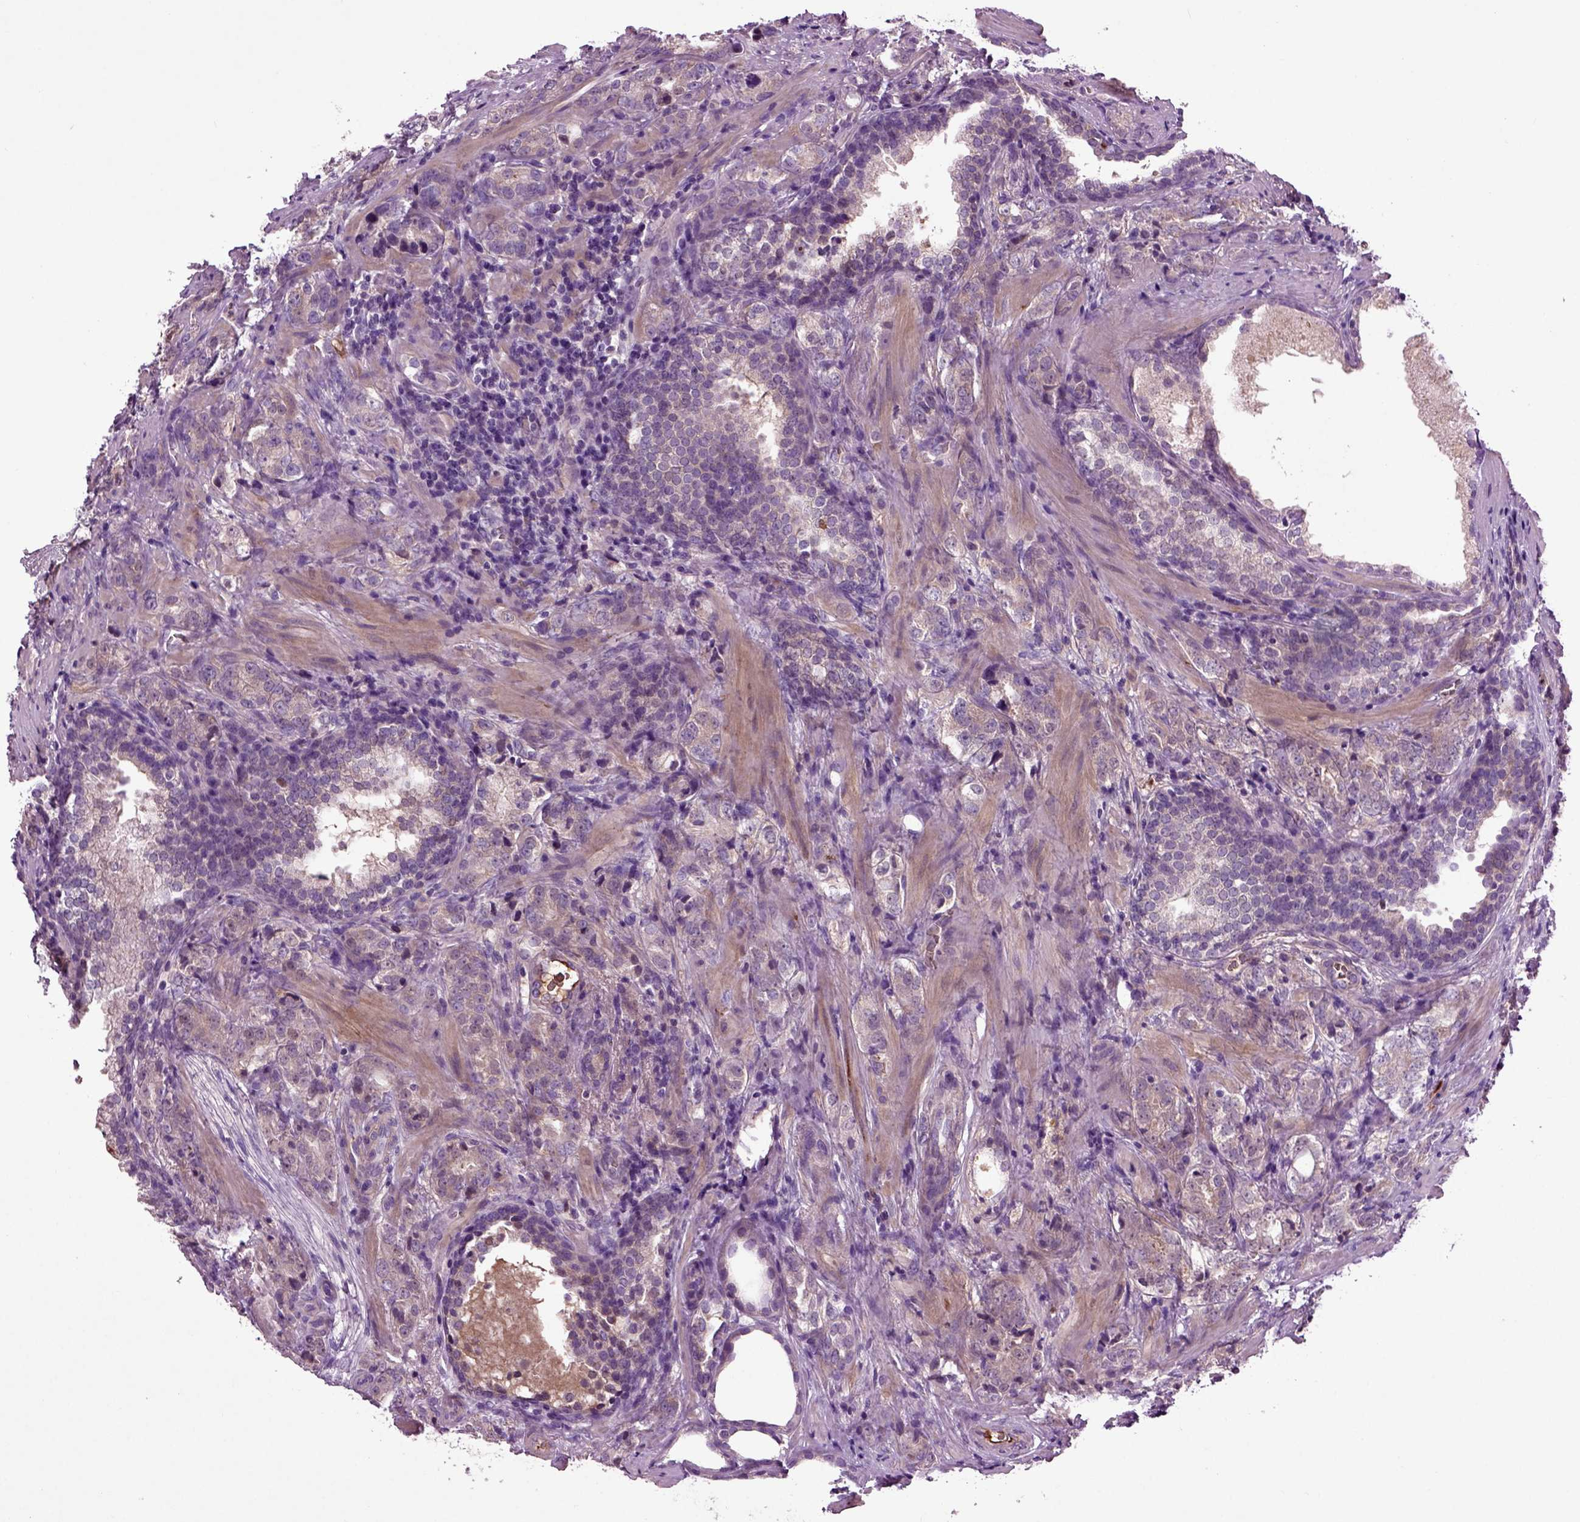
{"staining": {"intensity": "moderate", "quantity": "<25%", "location": "cytoplasmic/membranous"}, "tissue": "prostate cancer", "cell_type": "Tumor cells", "image_type": "cancer", "snomed": [{"axis": "morphology", "description": "Adenocarcinoma, NOS"}, {"axis": "topography", "description": "Prostate and seminal vesicle, NOS"}], "caption": "DAB (3,3'-diaminobenzidine) immunohistochemical staining of prostate adenocarcinoma displays moderate cytoplasmic/membranous protein expression in about <25% of tumor cells.", "gene": "SPON1", "patient": {"sex": "male", "age": 63}}